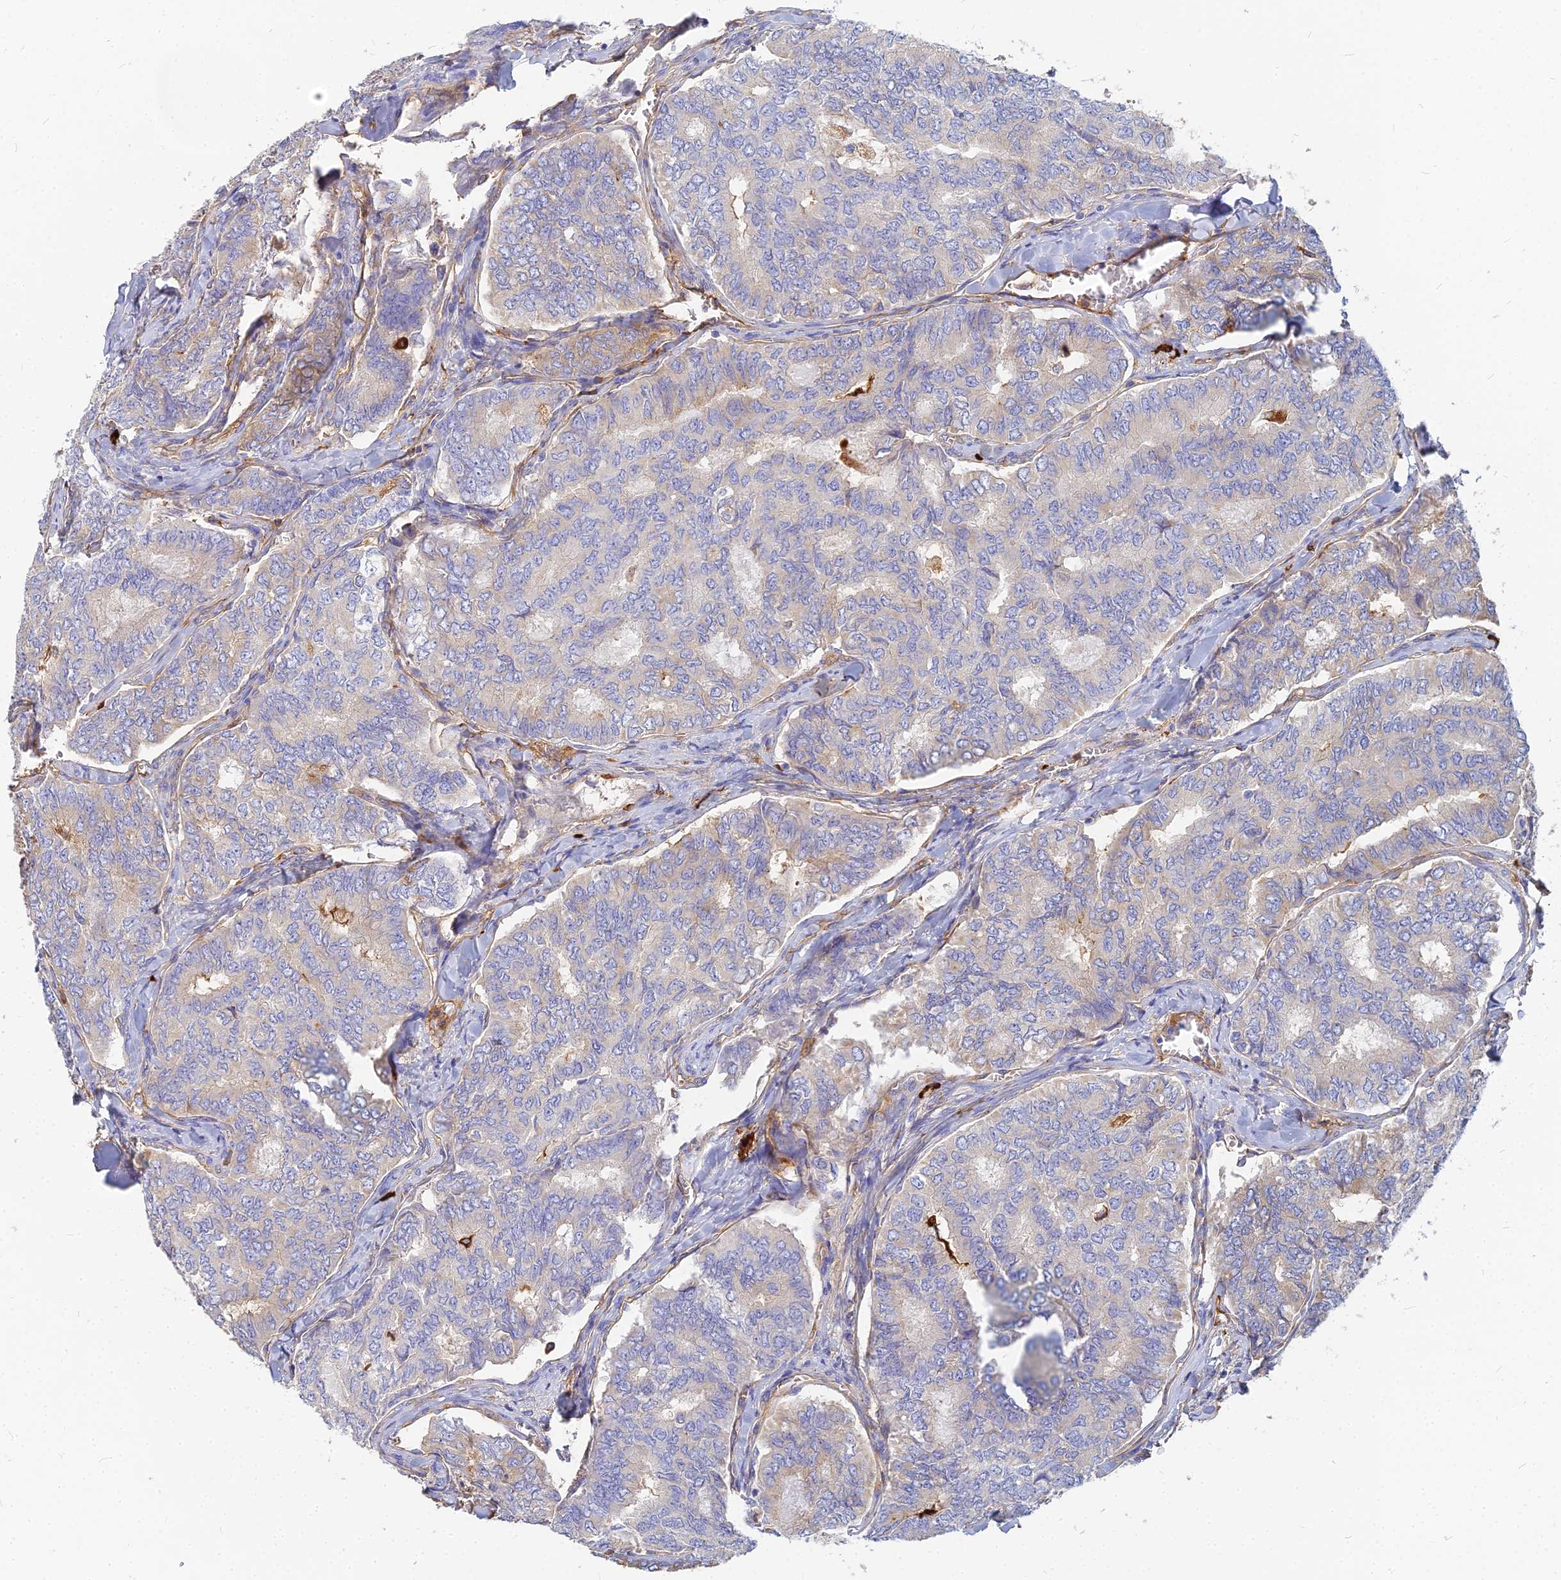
{"staining": {"intensity": "weak", "quantity": "<25%", "location": "cytoplasmic/membranous"}, "tissue": "thyroid cancer", "cell_type": "Tumor cells", "image_type": "cancer", "snomed": [{"axis": "morphology", "description": "Papillary adenocarcinoma, NOS"}, {"axis": "topography", "description": "Thyroid gland"}], "caption": "Thyroid papillary adenocarcinoma was stained to show a protein in brown. There is no significant positivity in tumor cells.", "gene": "VAT1", "patient": {"sex": "female", "age": 35}}